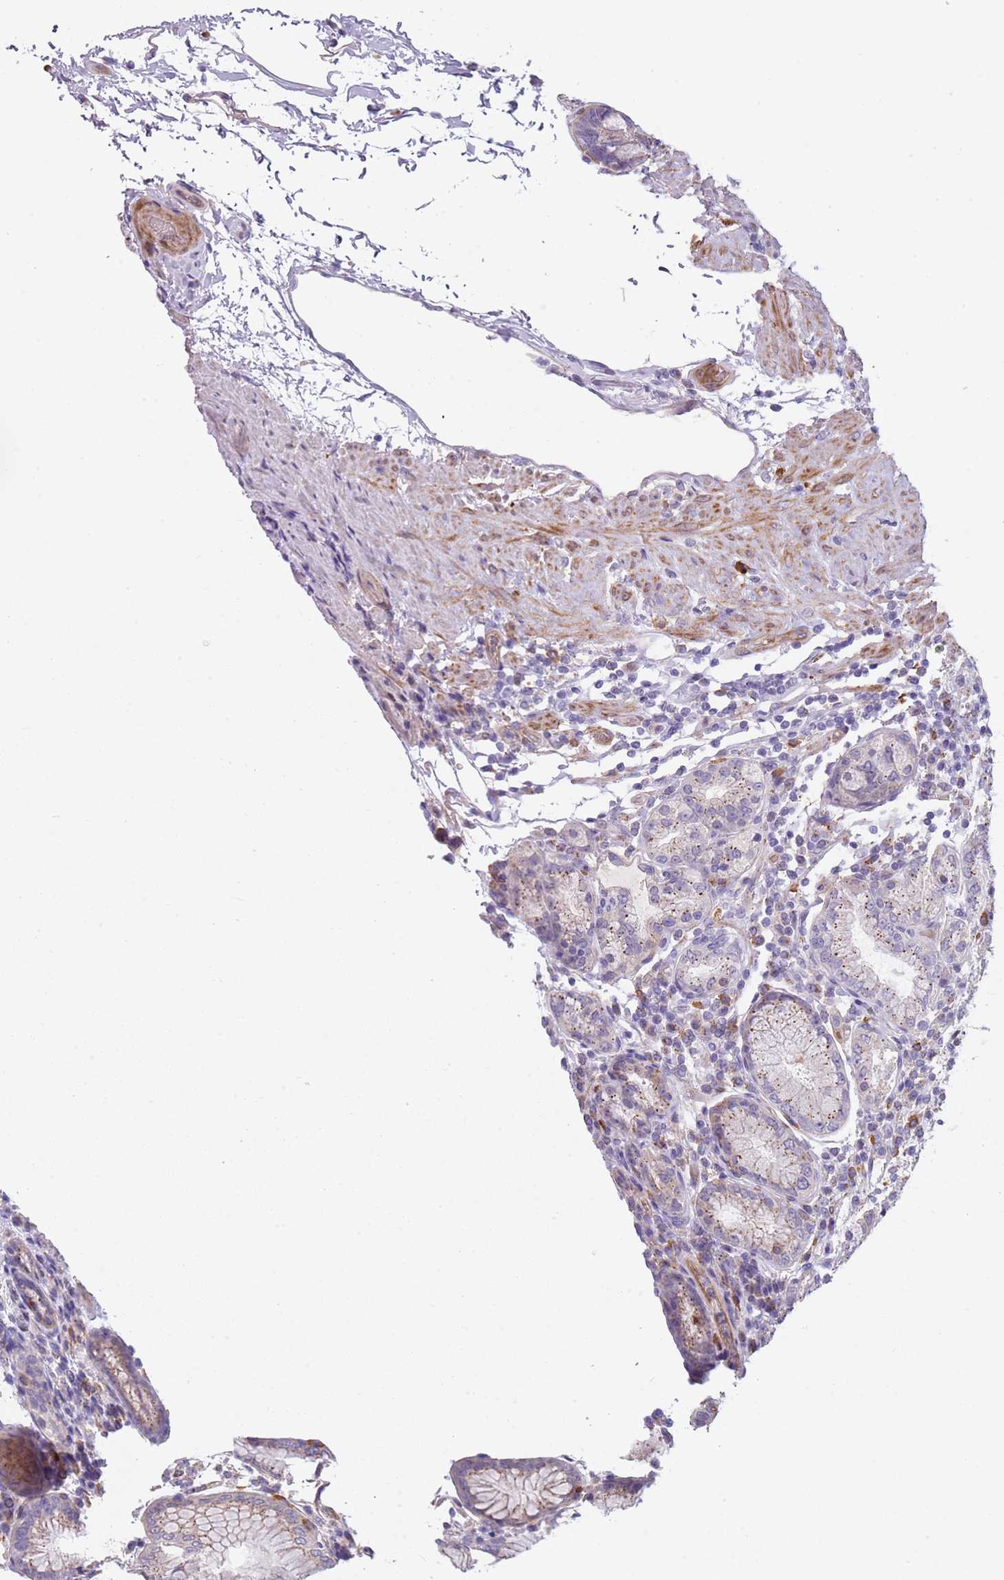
{"staining": {"intensity": "moderate", "quantity": "25%-75%", "location": "cytoplasmic/membranous"}, "tissue": "stomach", "cell_type": "Glandular cells", "image_type": "normal", "snomed": [{"axis": "morphology", "description": "Normal tissue, NOS"}, {"axis": "topography", "description": "Stomach, upper"}, {"axis": "topography", "description": "Stomach, lower"}], "caption": "Unremarkable stomach shows moderate cytoplasmic/membranous positivity in about 25%-75% of glandular cells, visualized by immunohistochemistry.", "gene": "TINAGL1", "patient": {"sex": "female", "age": 76}}